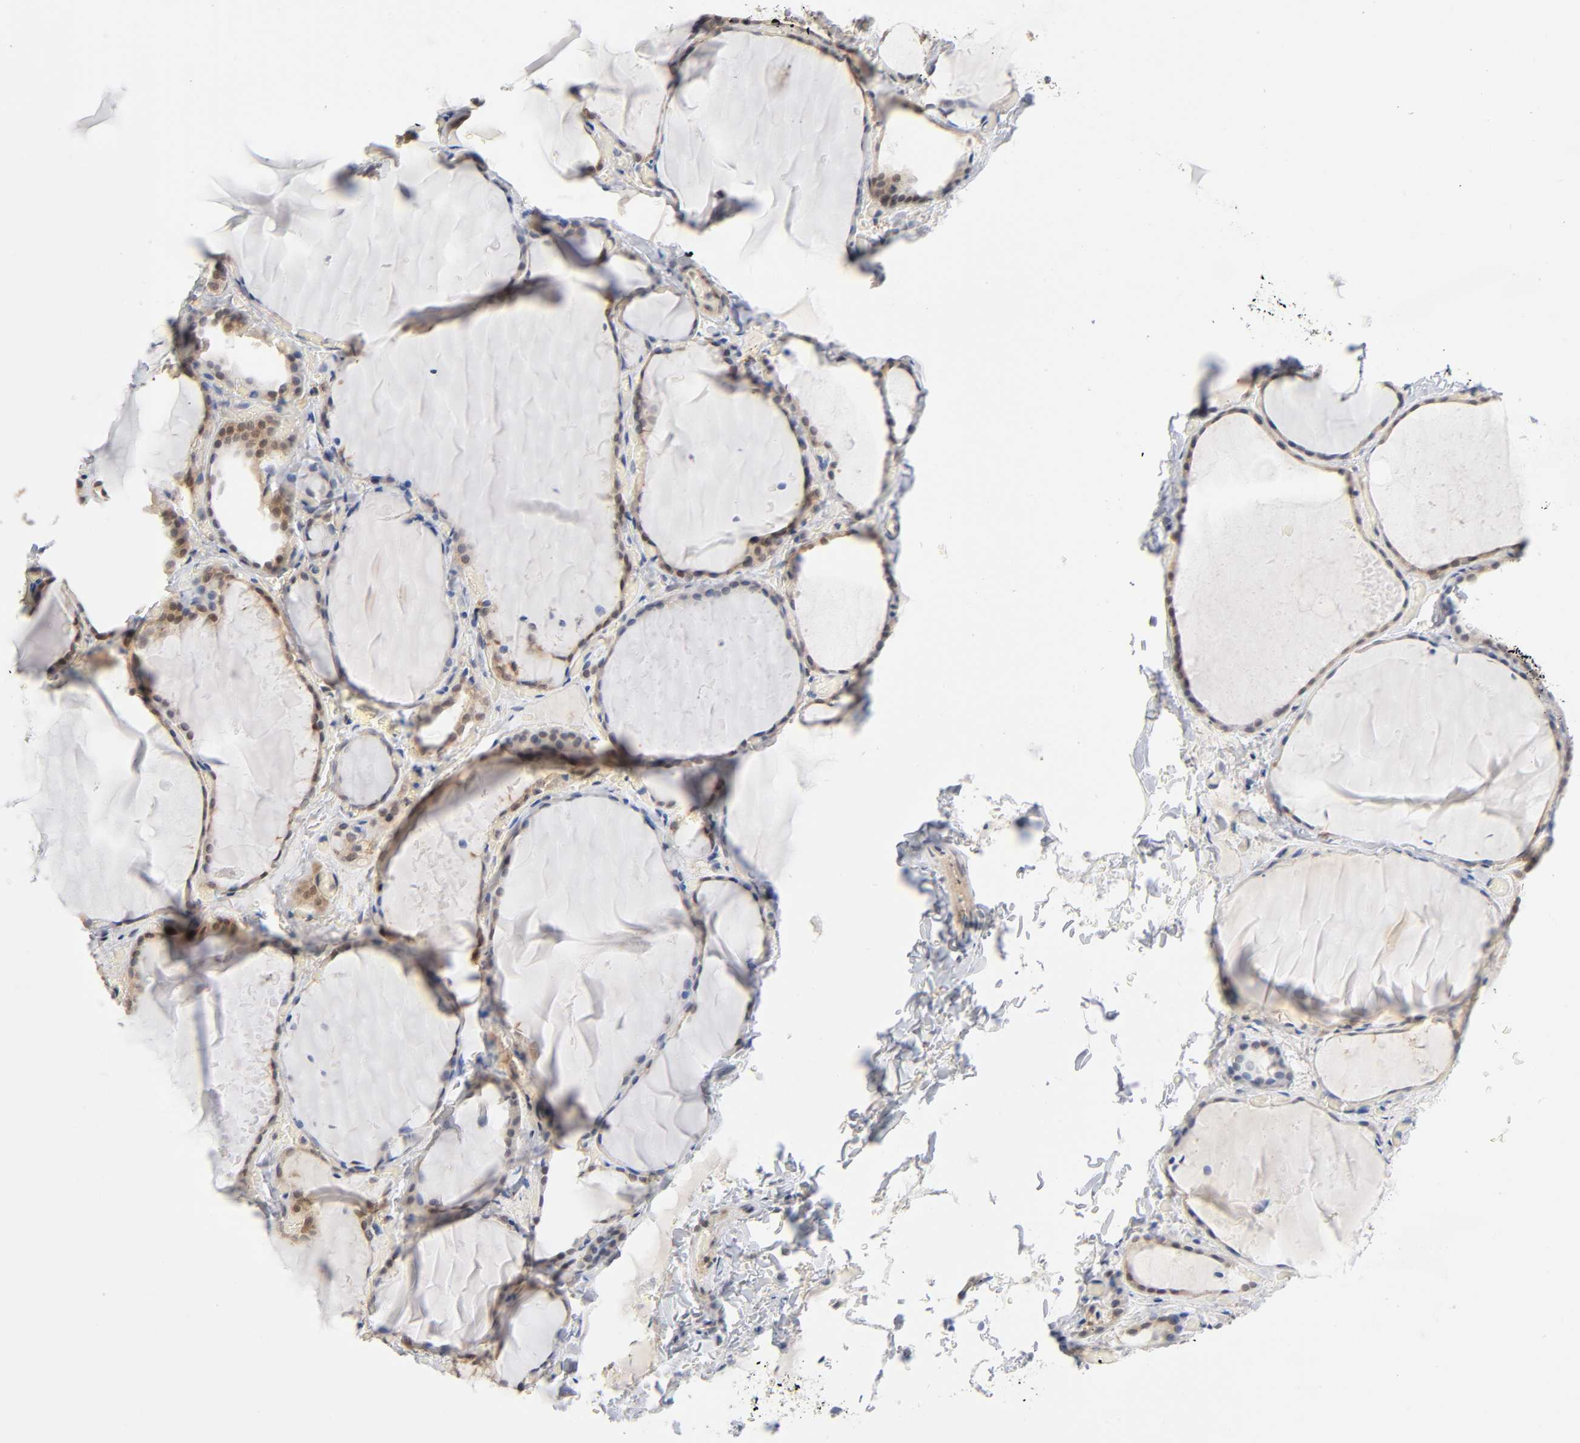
{"staining": {"intensity": "moderate", "quantity": ">75%", "location": "cytoplasmic/membranous"}, "tissue": "thyroid gland", "cell_type": "Glandular cells", "image_type": "normal", "snomed": [{"axis": "morphology", "description": "Normal tissue, NOS"}, {"axis": "topography", "description": "Thyroid gland"}], "caption": "This is an image of IHC staining of unremarkable thyroid gland, which shows moderate positivity in the cytoplasmic/membranous of glandular cells.", "gene": "DFFB", "patient": {"sex": "female", "age": 22}}